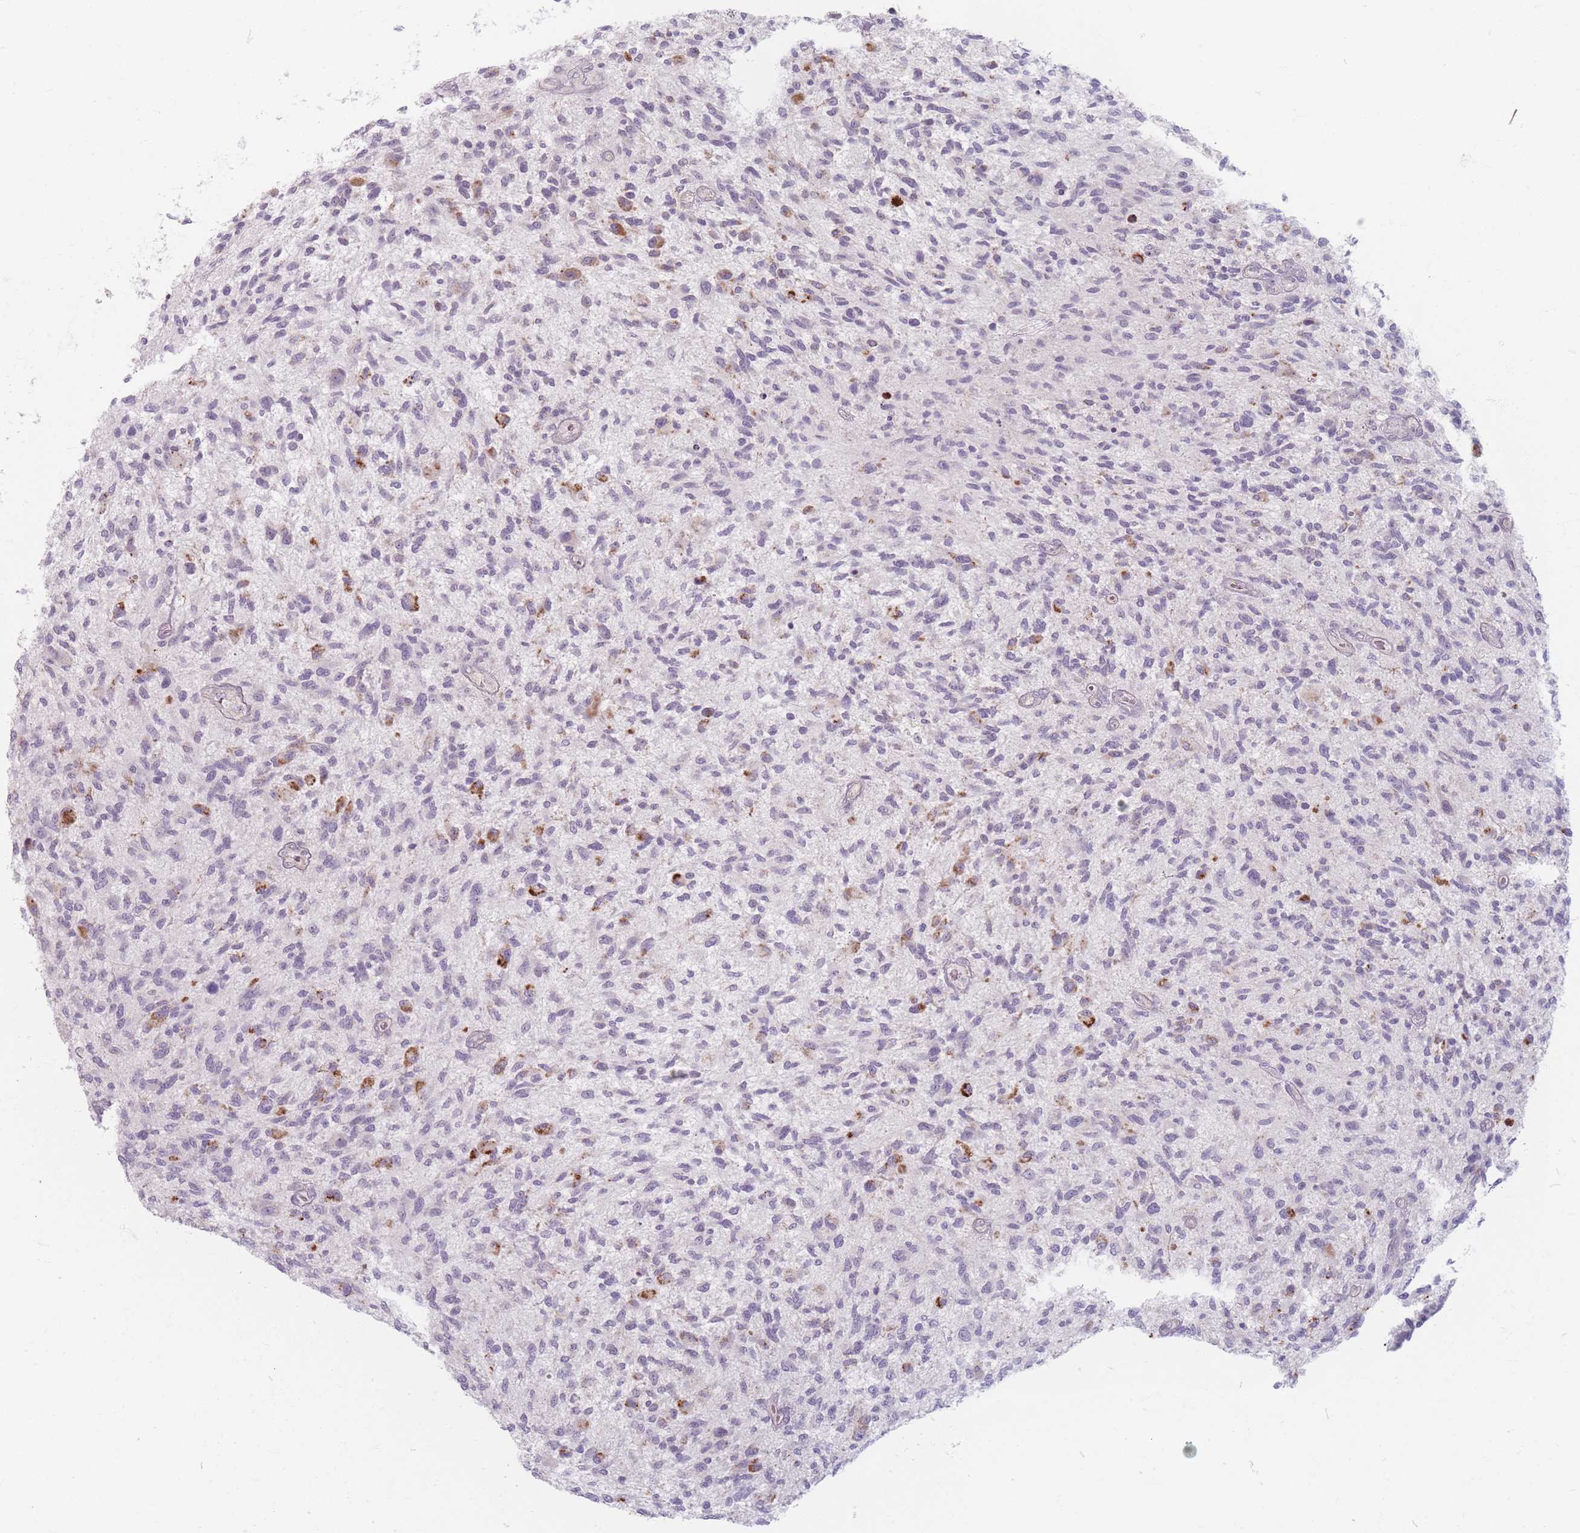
{"staining": {"intensity": "negative", "quantity": "none", "location": "none"}, "tissue": "glioma", "cell_type": "Tumor cells", "image_type": "cancer", "snomed": [{"axis": "morphology", "description": "Glioma, malignant, High grade"}, {"axis": "topography", "description": "Brain"}], "caption": "Glioma was stained to show a protein in brown. There is no significant positivity in tumor cells.", "gene": "CHCHD7", "patient": {"sex": "male", "age": 47}}